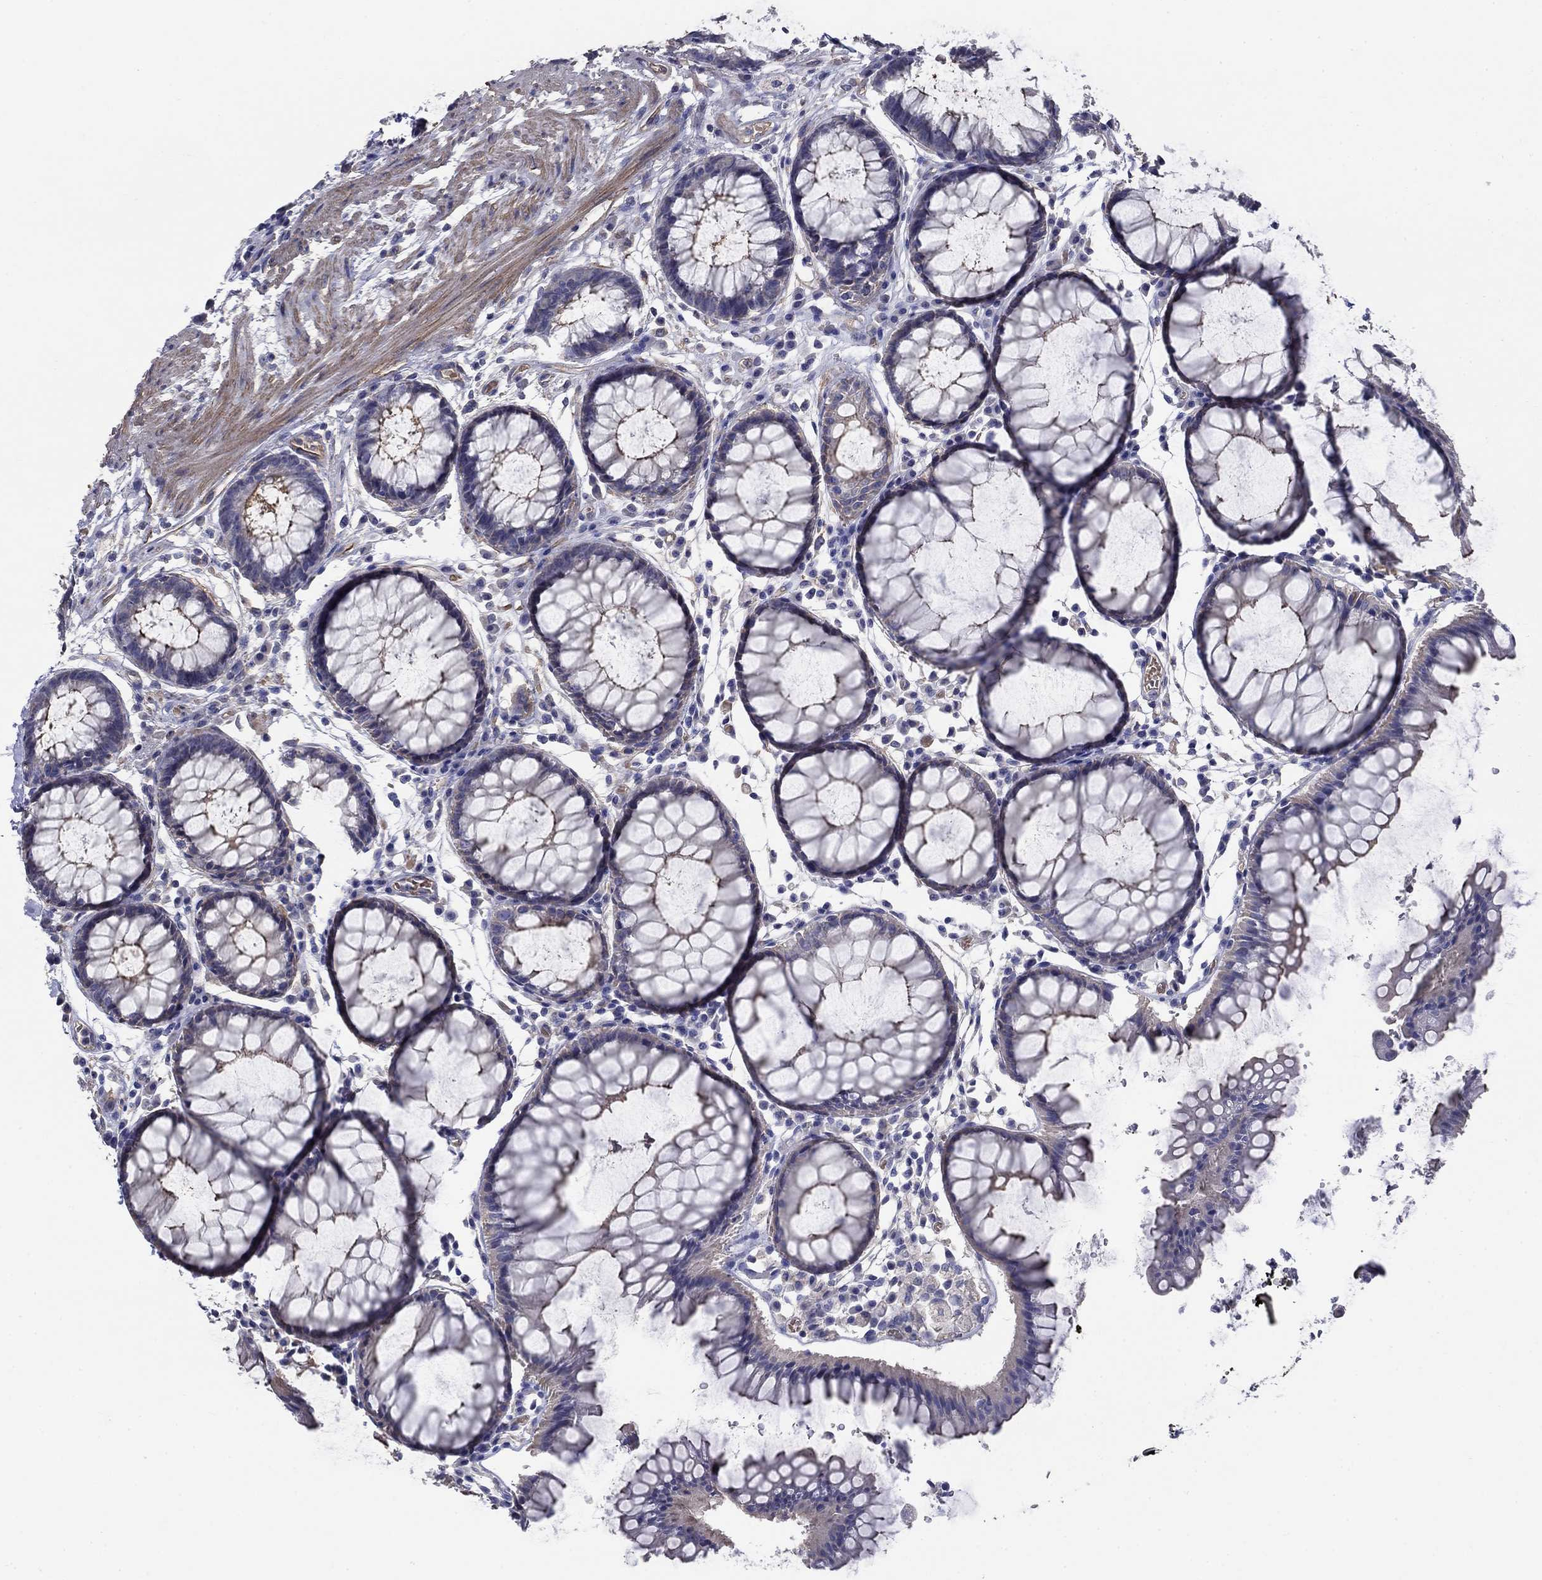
{"staining": {"intensity": "moderate", "quantity": "25%-75%", "location": "cytoplasmic/membranous"}, "tissue": "rectum", "cell_type": "Glandular cells", "image_type": "normal", "snomed": [{"axis": "morphology", "description": "Normal tissue, NOS"}, {"axis": "topography", "description": "Rectum"}], "caption": "Immunohistochemistry (IHC) (DAB) staining of normal human rectum displays moderate cytoplasmic/membranous protein staining in about 25%-75% of glandular cells.", "gene": "FLNC", "patient": {"sex": "female", "age": 68}}